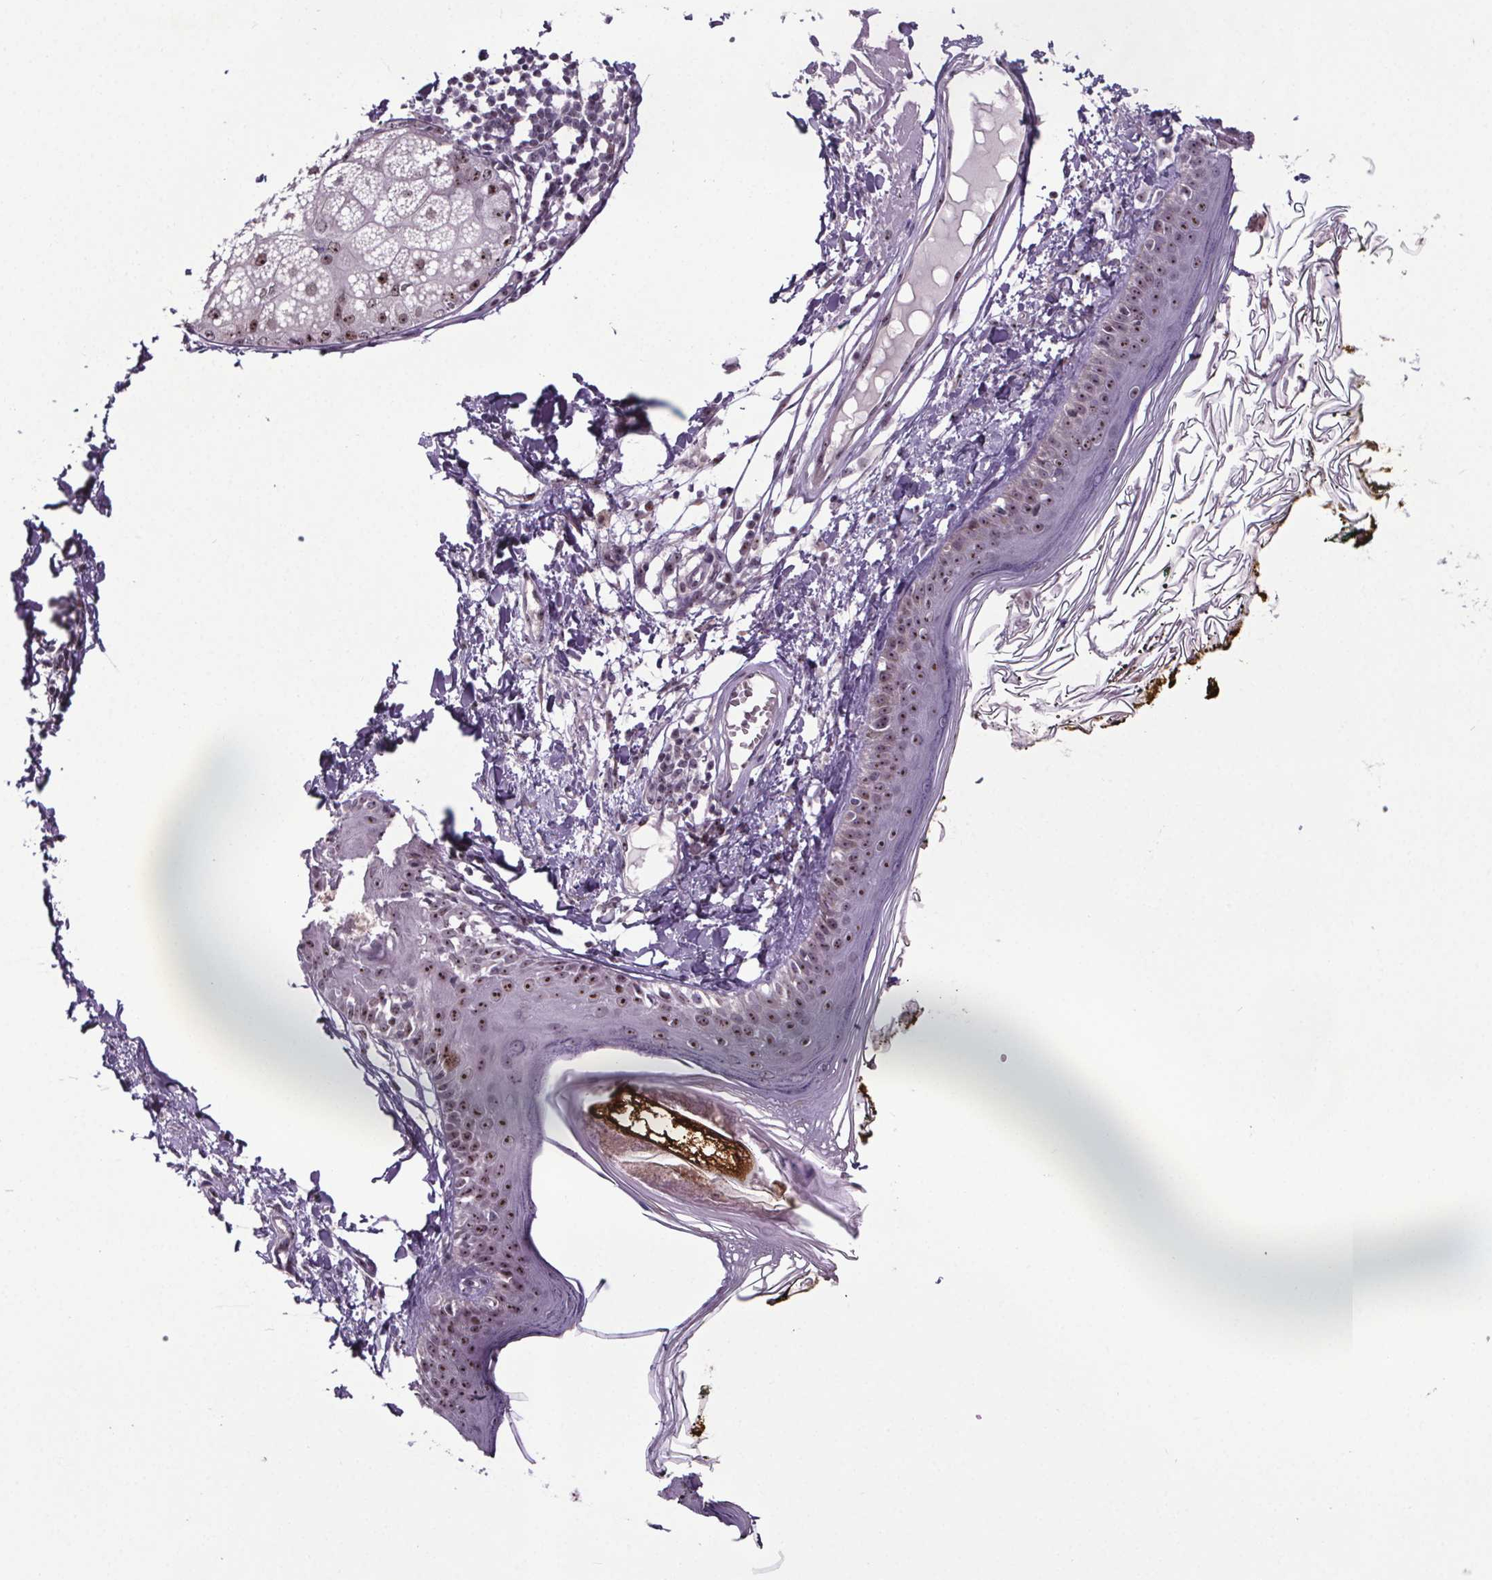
{"staining": {"intensity": "weak", "quantity": "<25%", "location": "nuclear"}, "tissue": "skin", "cell_type": "Fibroblasts", "image_type": "normal", "snomed": [{"axis": "morphology", "description": "Normal tissue, NOS"}, {"axis": "topography", "description": "Skin"}], "caption": "Fibroblasts are negative for brown protein staining in normal skin. (IHC, brightfield microscopy, high magnification).", "gene": "ATMIN", "patient": {"sex": "male", "age": 76}}